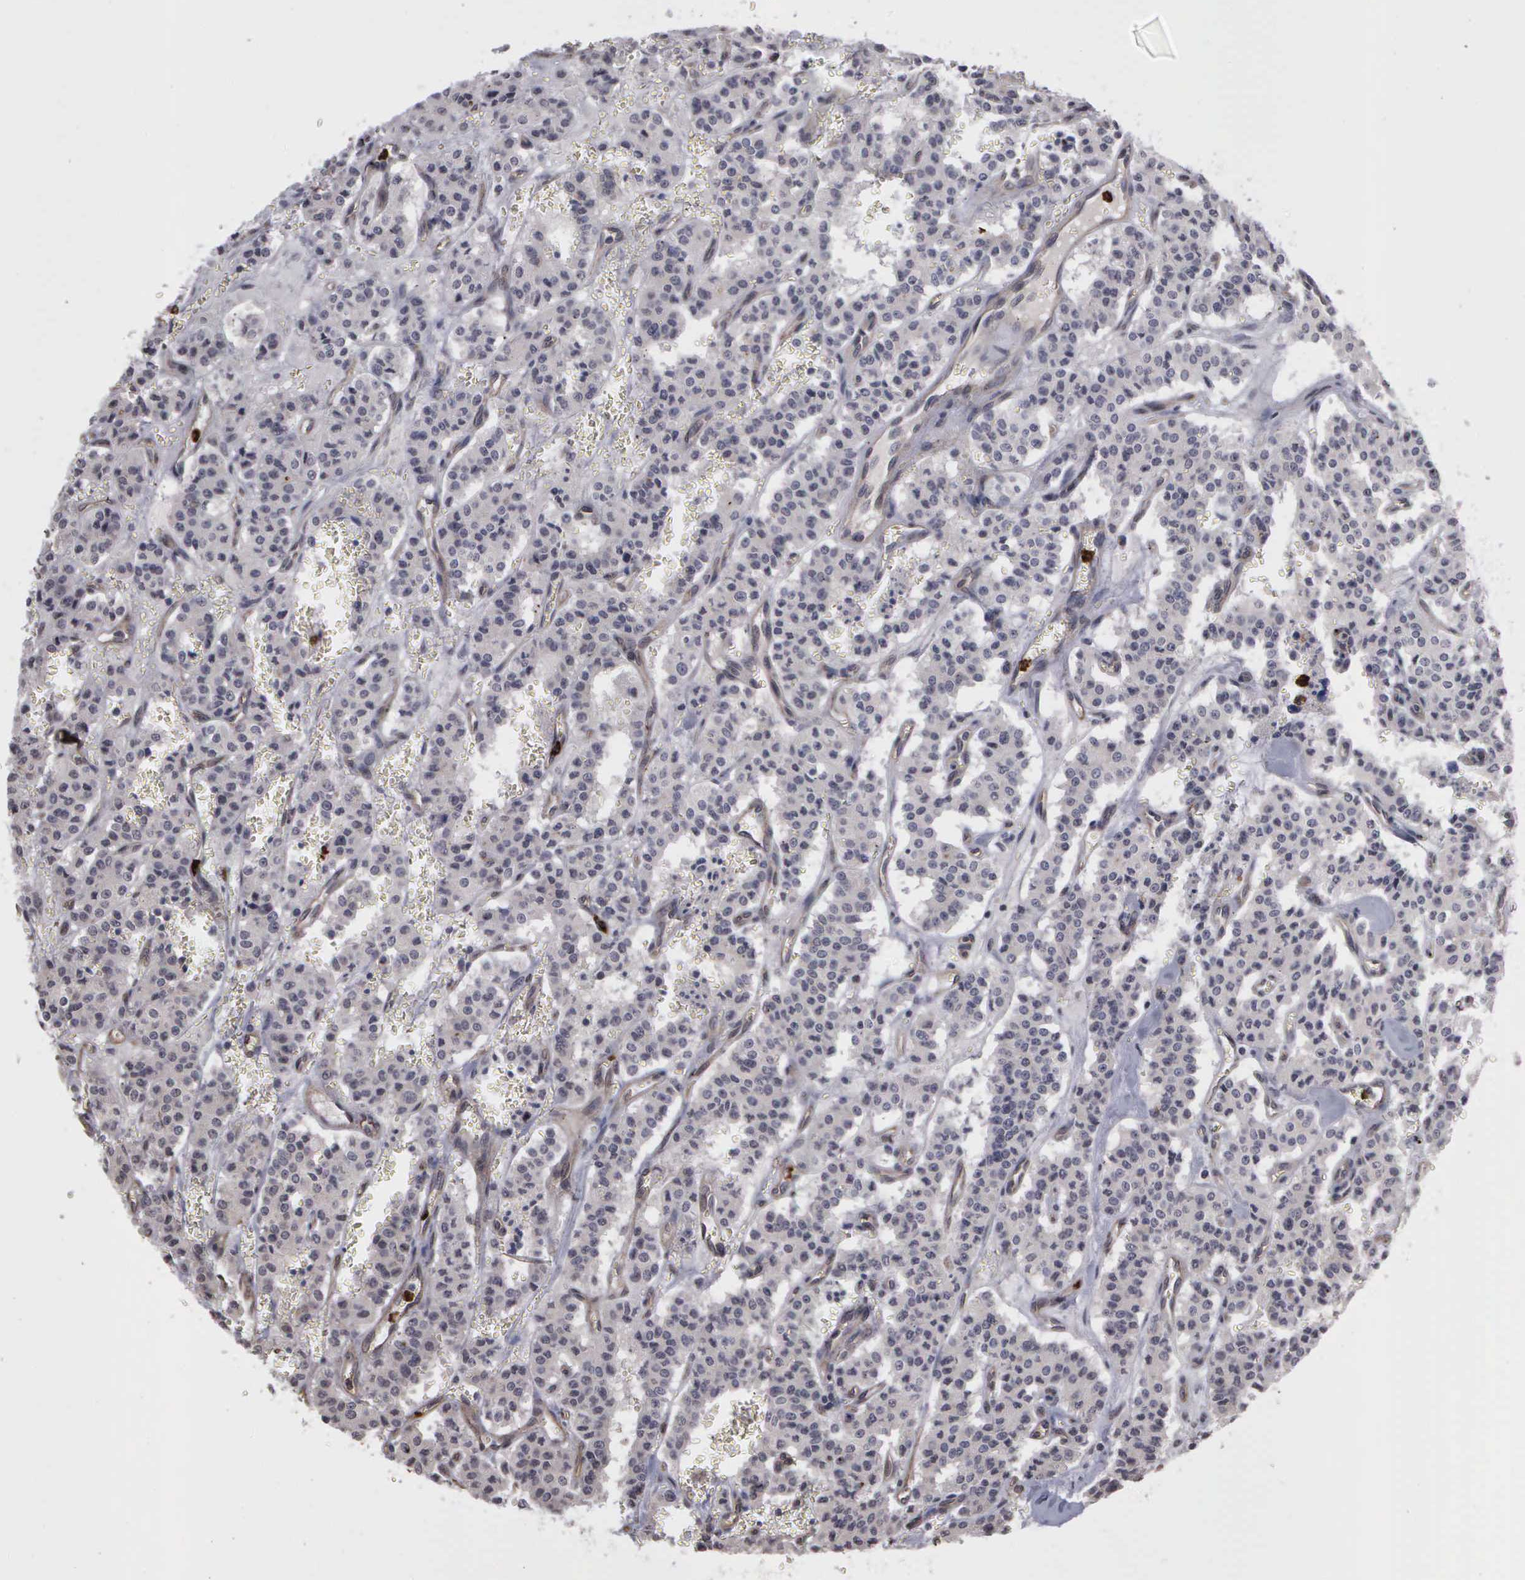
{"staining": {"intensity": "negative", "quantity": "none", "location": "none"}, "tissue": "carcinoid", "cell_type": "Tumor cells", "image_type": "cancer", "snomed": [{"axis": "morphology", "description": "Carcinoid, malignant, NOS"}, {"axis": "topography", "description": "Bronchus"}], "caption": "High magnification brightfield microscopy of malignant carcinoid stained with DAB (3,3'-diaminobenzidine) (brown) and counterstained with hematoxylin (blue): tumor cells show no significant expression.", "gene": "MMP9", "patient": {"sex": "male", "age": 55}}